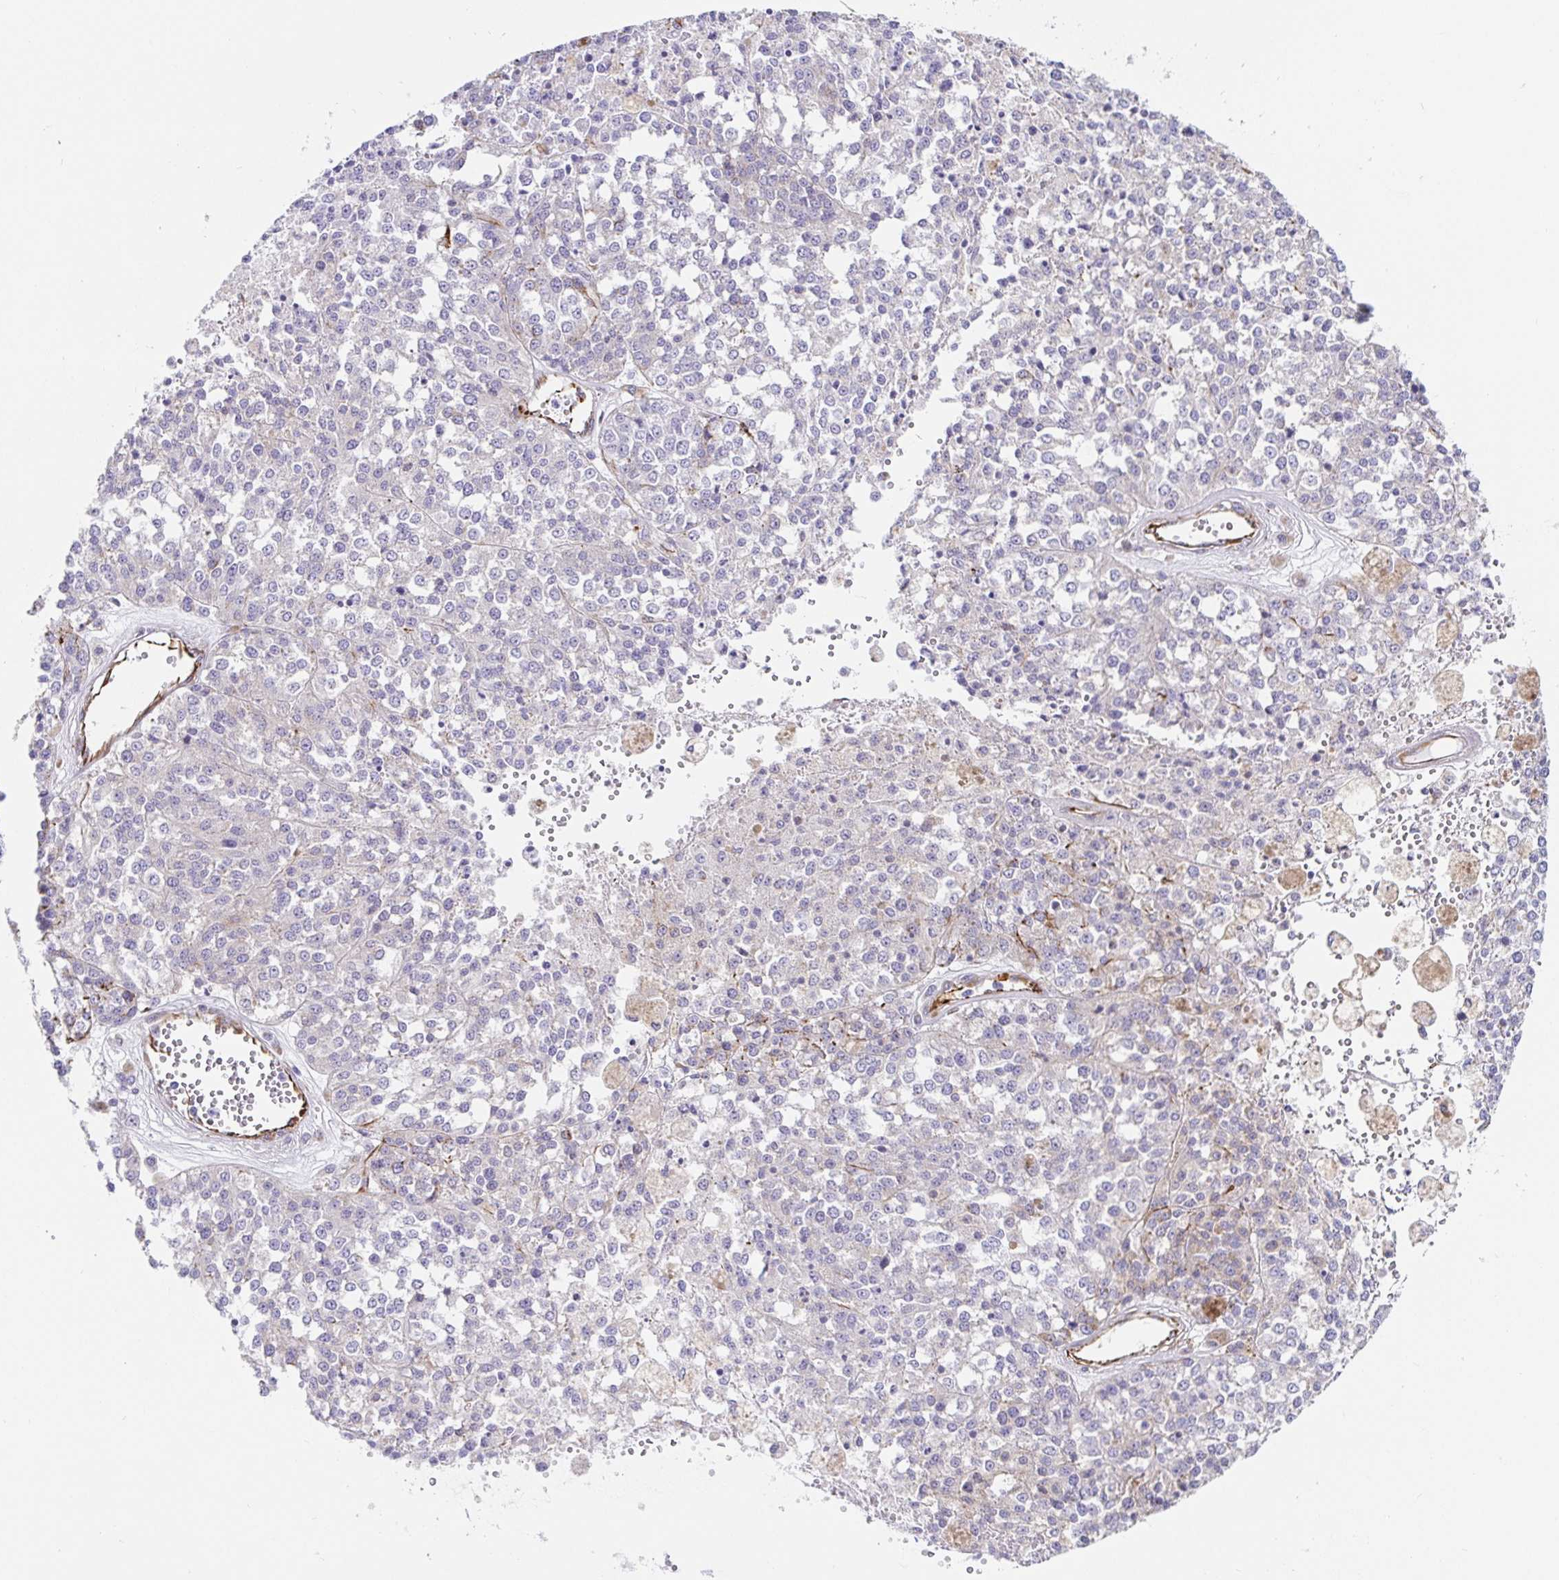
{"staining": {"intensity": "negative", "quantity": "none", "location": "none"}, "tissue": "melanoma", "cell_type": "Tumor cells", "image_type": "cancer", "snomed": [{"axis": "morphology", "description": "Malignant melanoma, Metastatic site"}, {"axis": "topography", "description": "Lymph node"}], "caption": "Image shows no protein expression in tumor cells of melanoma tissue.", "gene": "DOCK1", "patient": {"sex": "female", "age": 64}}